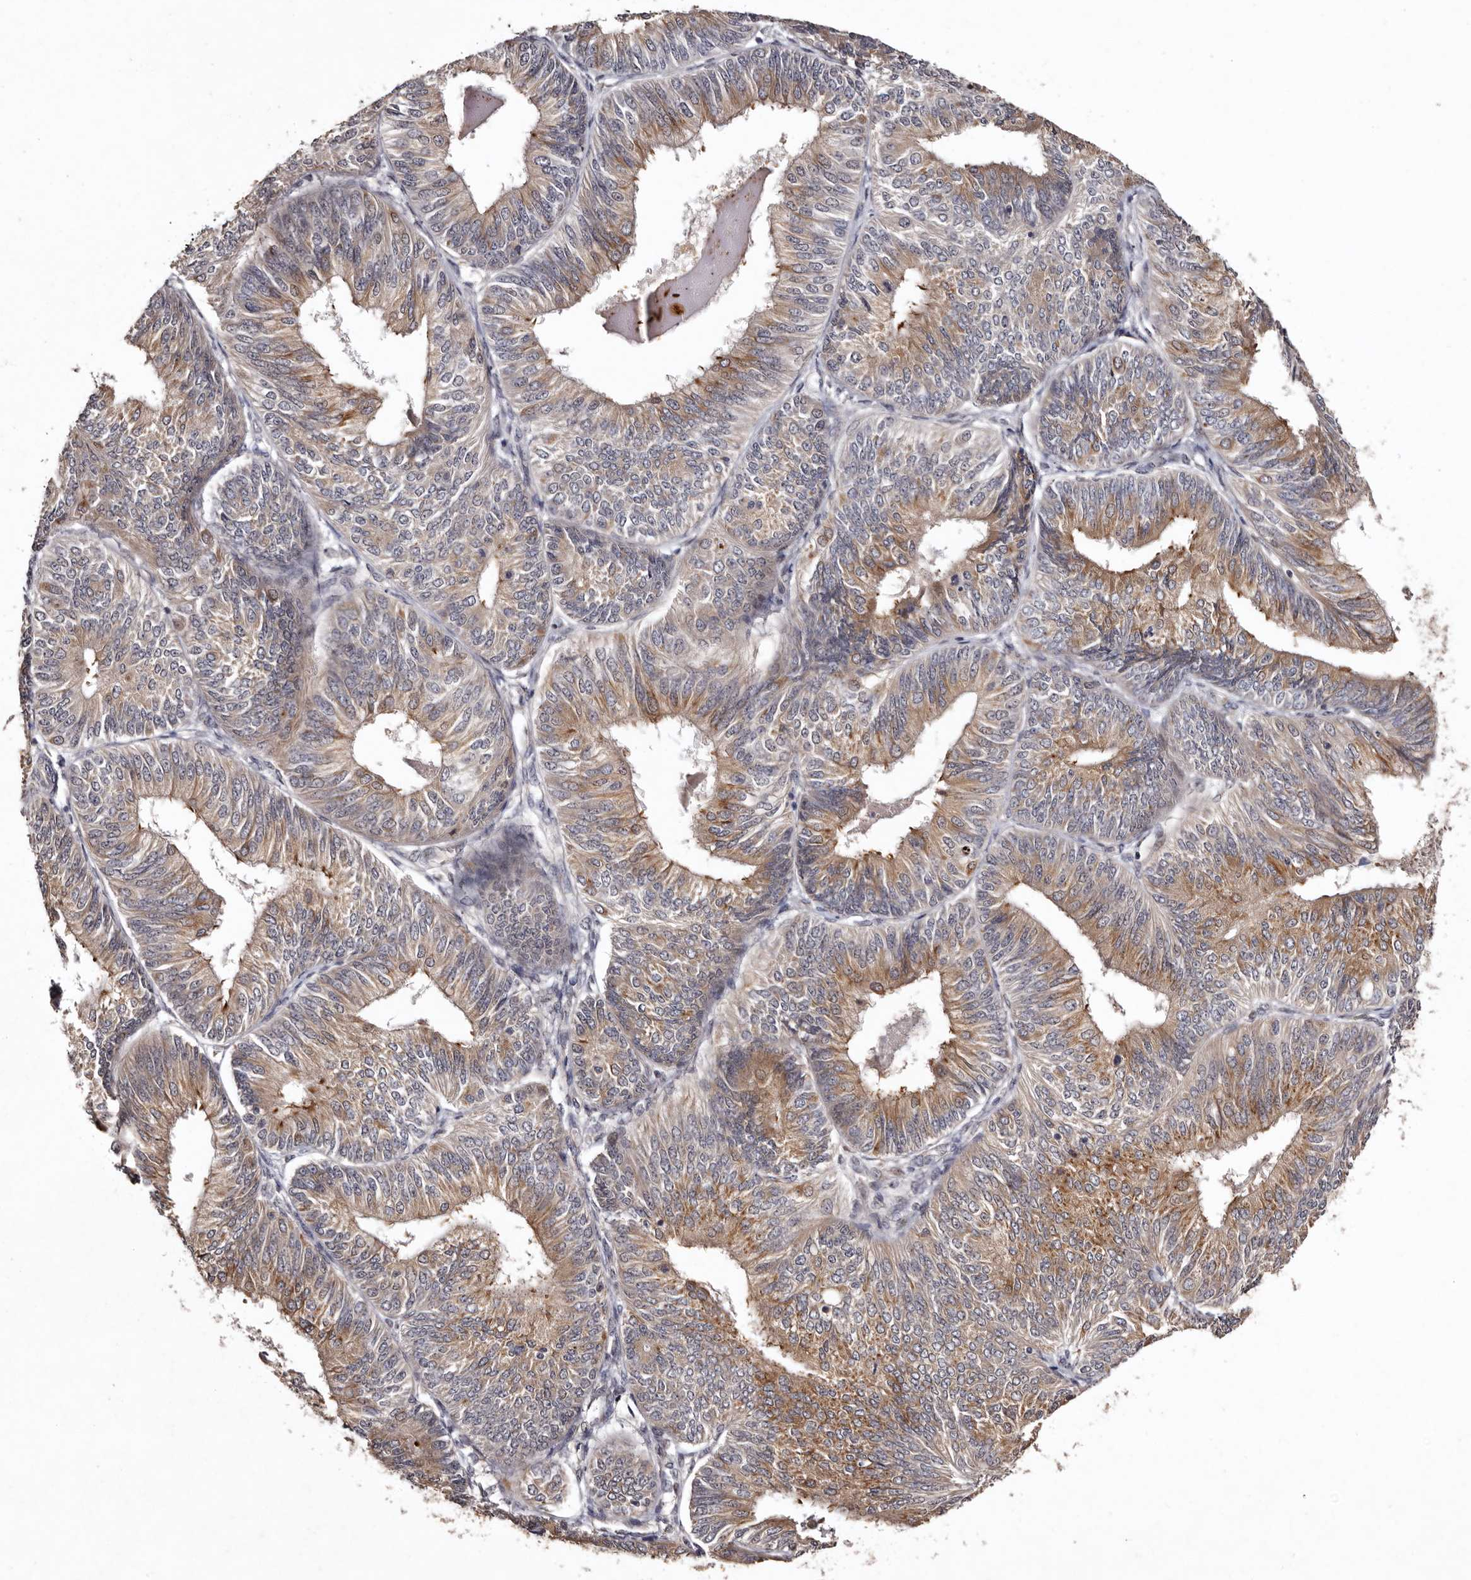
{"staining": {"intensity": "moderate", "quantity": "25%-75%", "location": "cytoplasmic/membranous"}, "tissue": "endometrial cancer", "cell_type": "Tumor cells", "image_type": "cancer", "snomed": [{"axis": "morphology", "description": "Adenocarcinoma, NOS"}, {"axis": "topography", "description": "Endometrium"}], "caption": "Immunohistochemical staining of endometrial cancer shows medium levels of moderate cytoplasmic/membranous protein positivity in about 25%-75% of tumor cells.", "gene": "FAM91A1", "patient": {"sex": "female", "age": 58}}